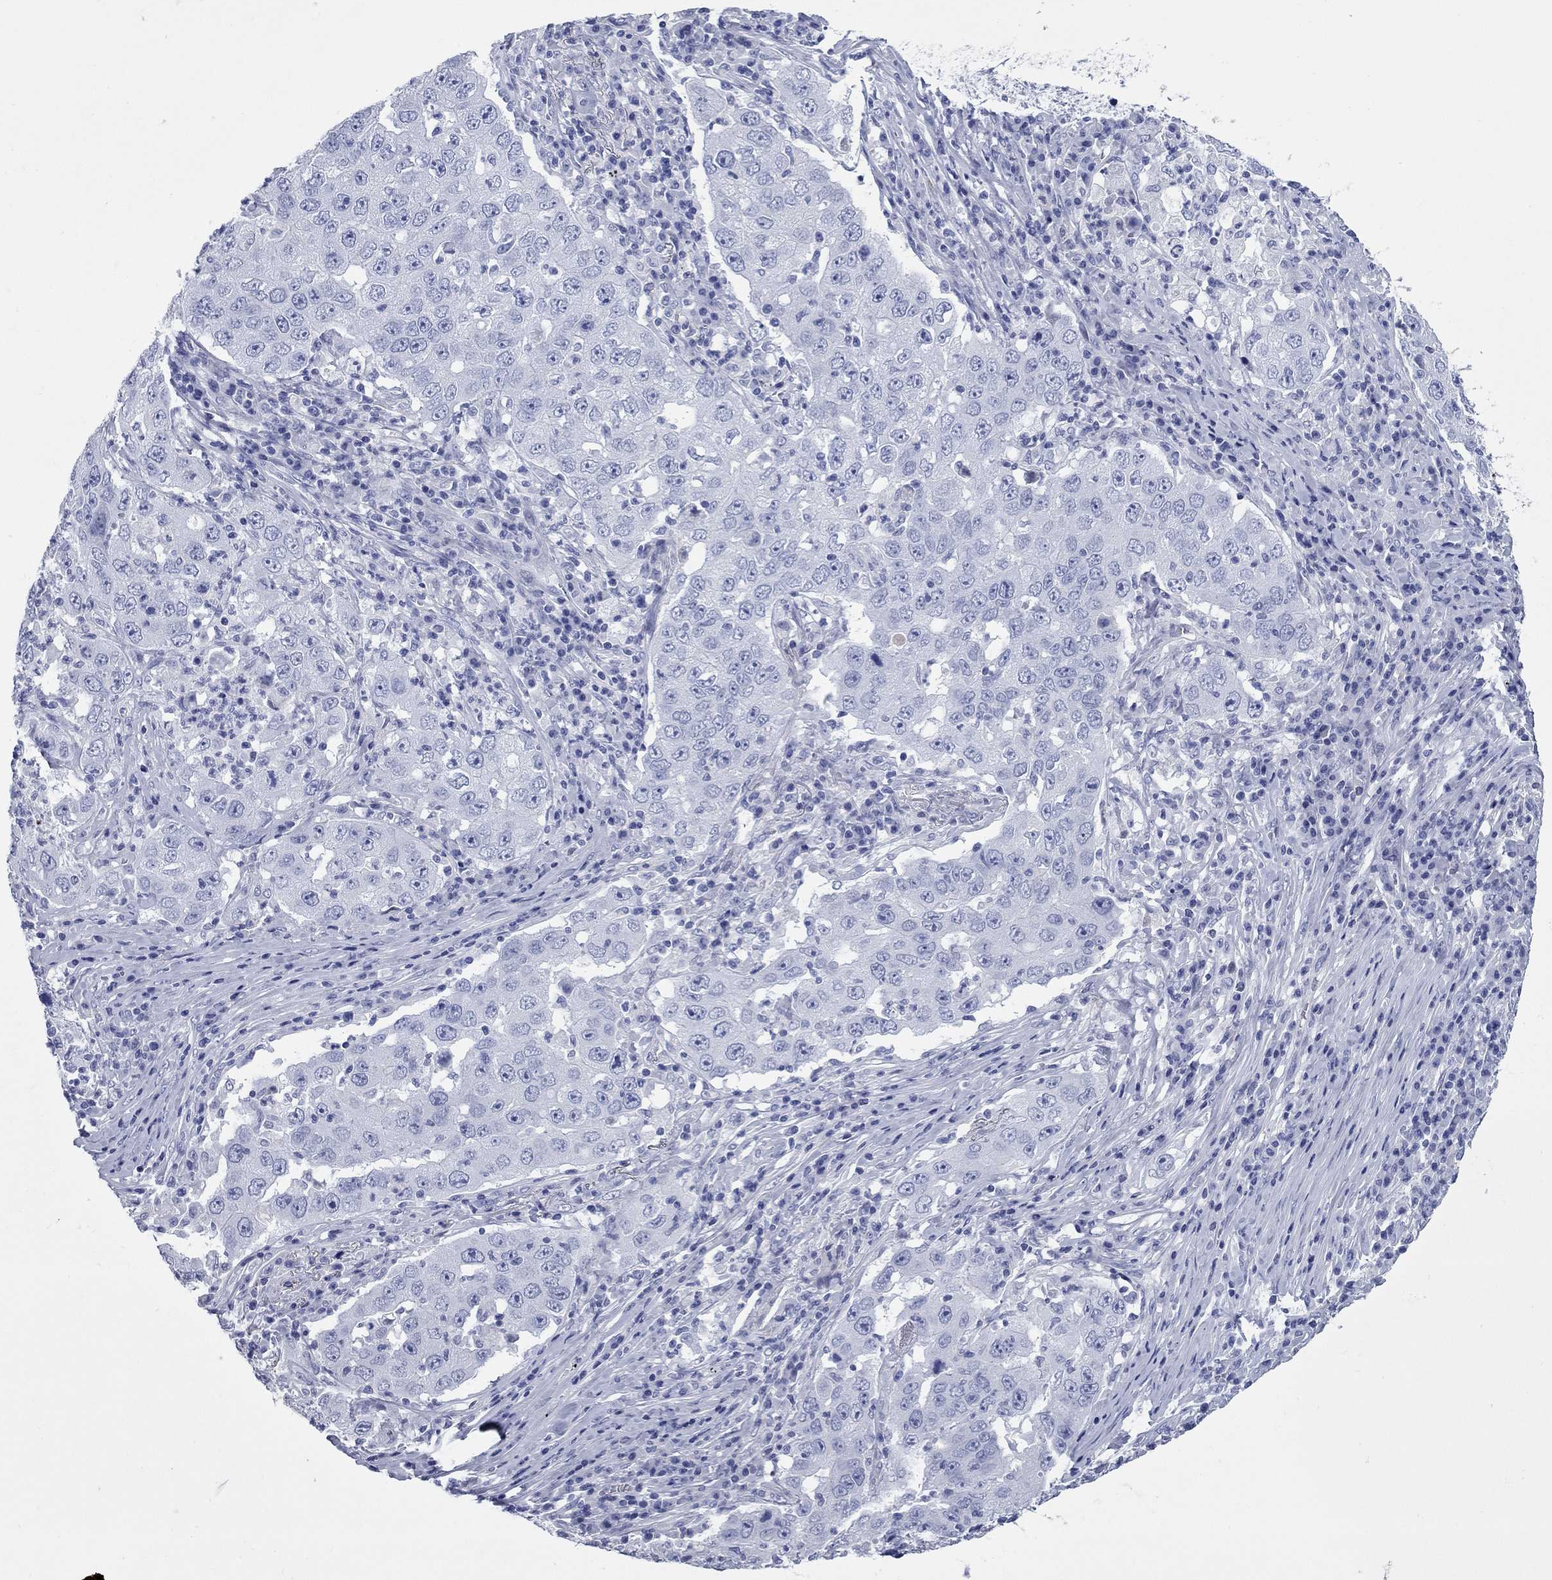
{"staining": {"intensity": "negative", "quantity": "none", "location": "none"}, "tissue": "lung cancer", "cell_type": "Tumor cells", "image_type": "cancer", "snomed": [{"axis": "morphology", "description": "Adenocarcinoma, NOS"}, {"axis": "topography", "description": "Lung"}], "caption": "An immunohistochemistry micrograph of lung cancer is shown. There is no staining in tumor cells of lung cancer.", "gene": "CCNA1", "patient": {"sex": "male", "age": 73}}